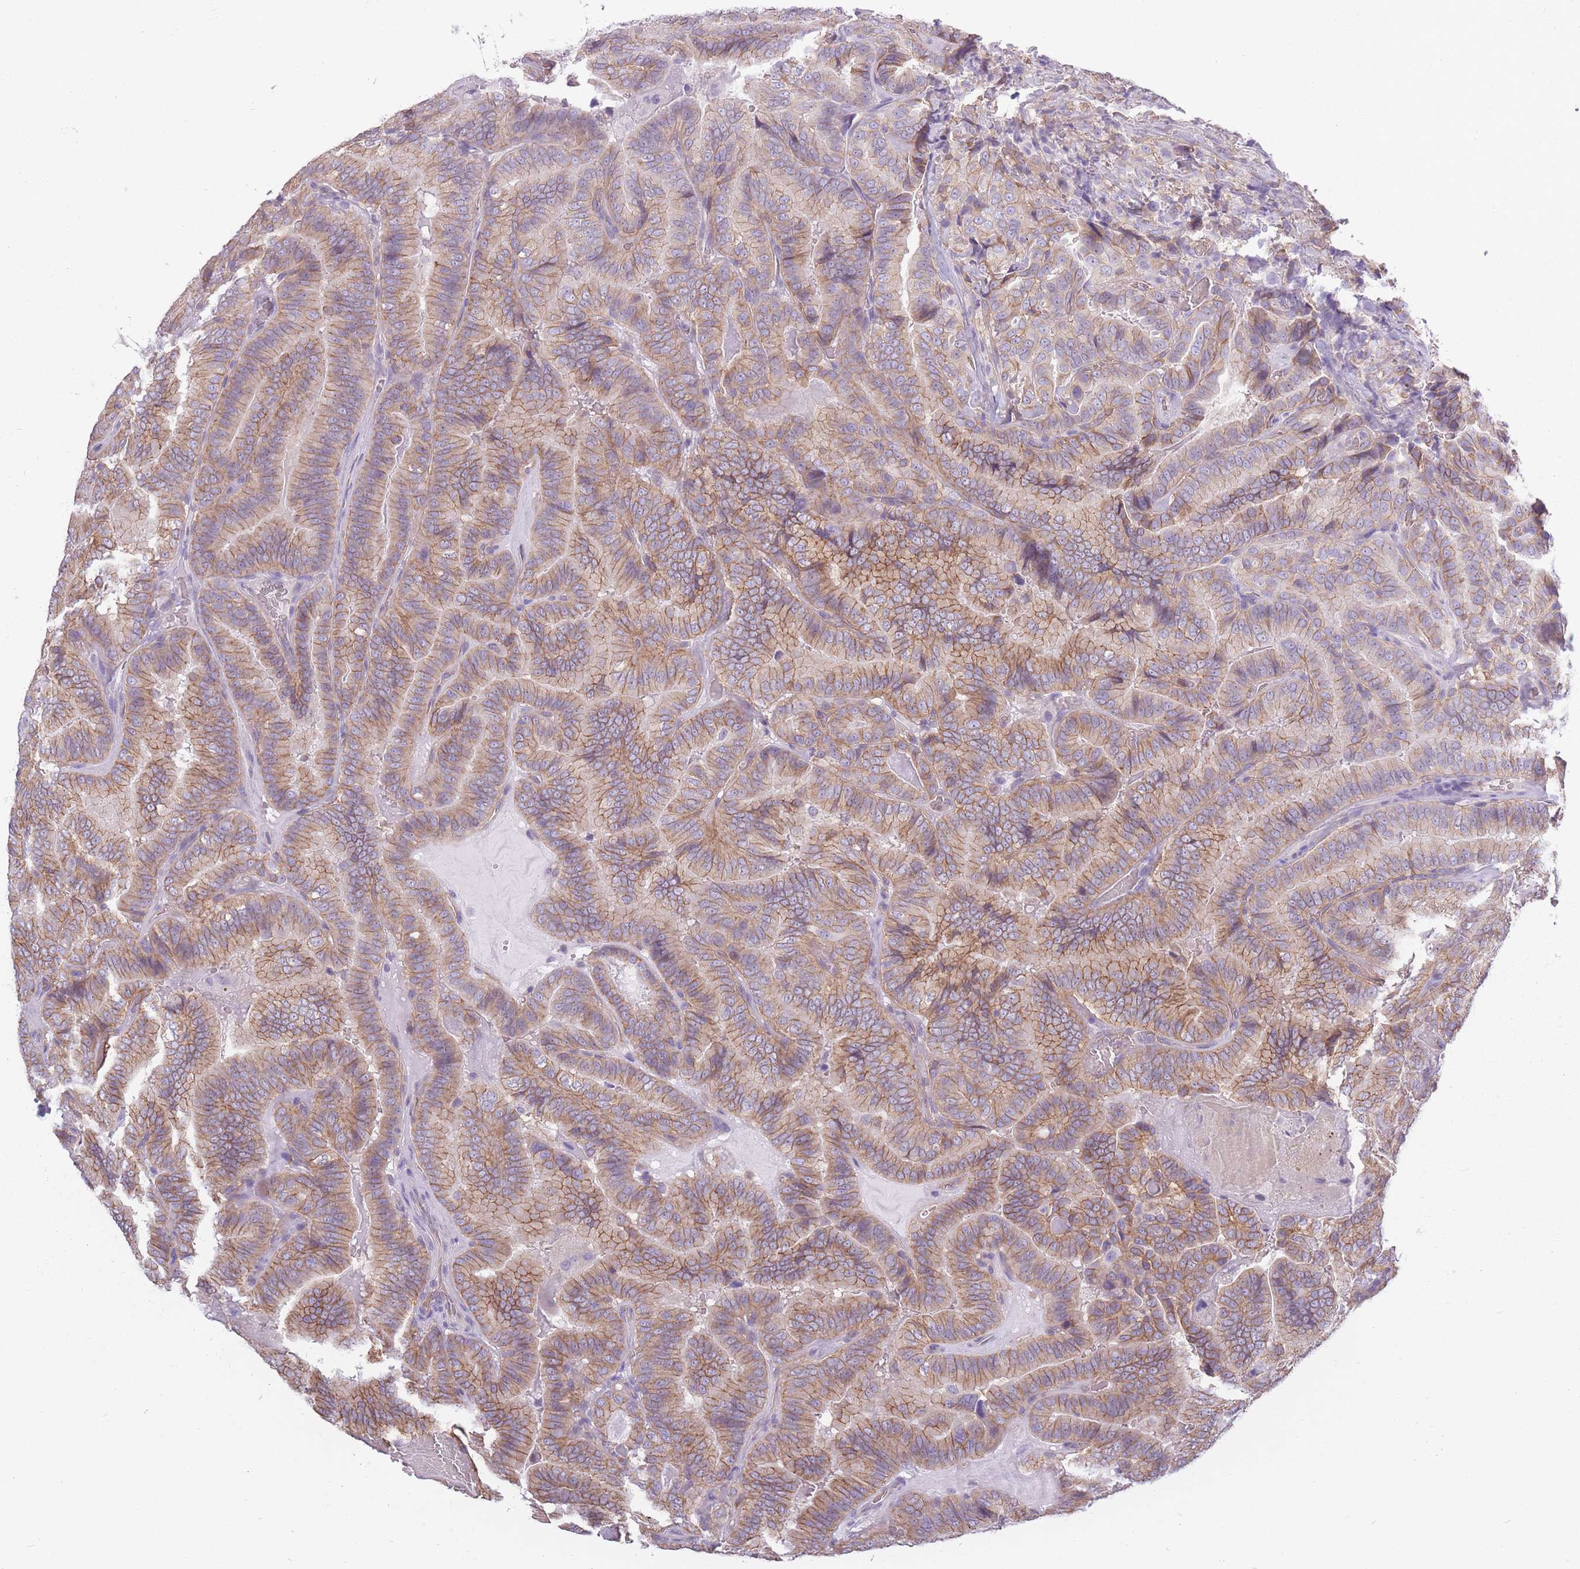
{"staining": {"intensity": "moderate", "quantity": ">75%", "location": "cytoplasmic/membranous"}, "tissue": "thyroid cancer", "cell_type": "Tumor cells", "image_type": "cancer", "snomed": [{"axis": "morphology", "description": "Papillary adenocarcinoma, NOS"}, {"axis": "topography", "description": "Thyroid gland"}], "caption": "High-power microscopy captured an immunohistochemistry (IHC) photomicrograph of thyroid papillary adenocarcinoma, revealing moderate cytoplasmic/membranous staining in about >75% of tumor cells.", "gene": "ADD1", "patient": {"sex": "male", "age": 61}}